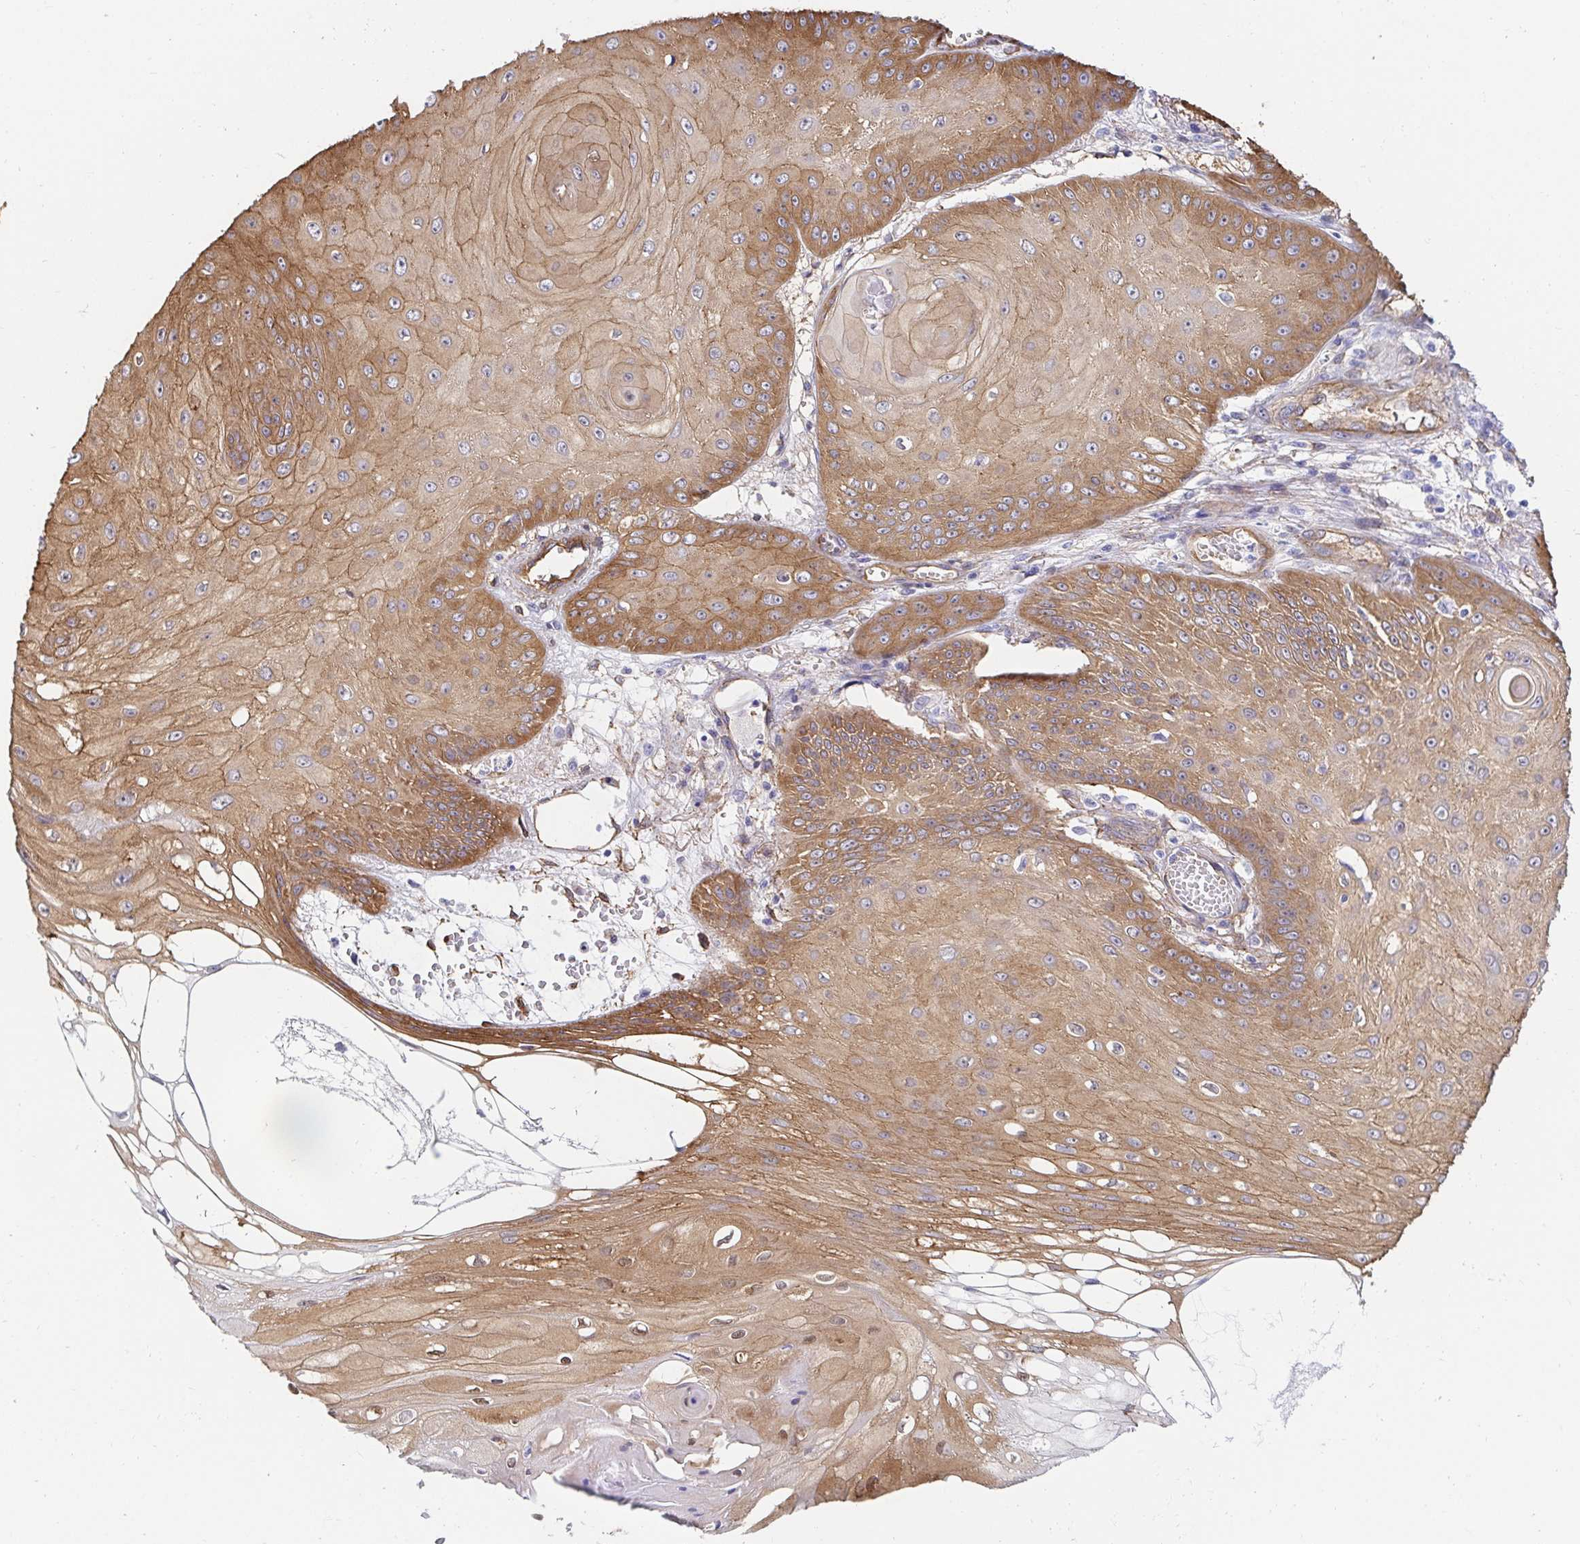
{"staining": {"intensity": "moderate", "quantity": ">75%", "location": "cytoplasmic/membranous"}, "tissue": "skin cancer", "cell_type": "Tumor cells", "image_type": "cancer", "snomed": [{"axis": "morphology", "description": "Squamous cell carcinoma, NOS"}, {"axis": "topography", "description": "Skin"}], "caption": "Tumor cells display medium levels of moderate cytoplasmic/membranous staining in about >75% of cells in human skin cancer (squamous cell carcinoma). Nuclei are stained in blue.", "gene": "CTTN", "patient": {"sex": "male", "age": 70}}